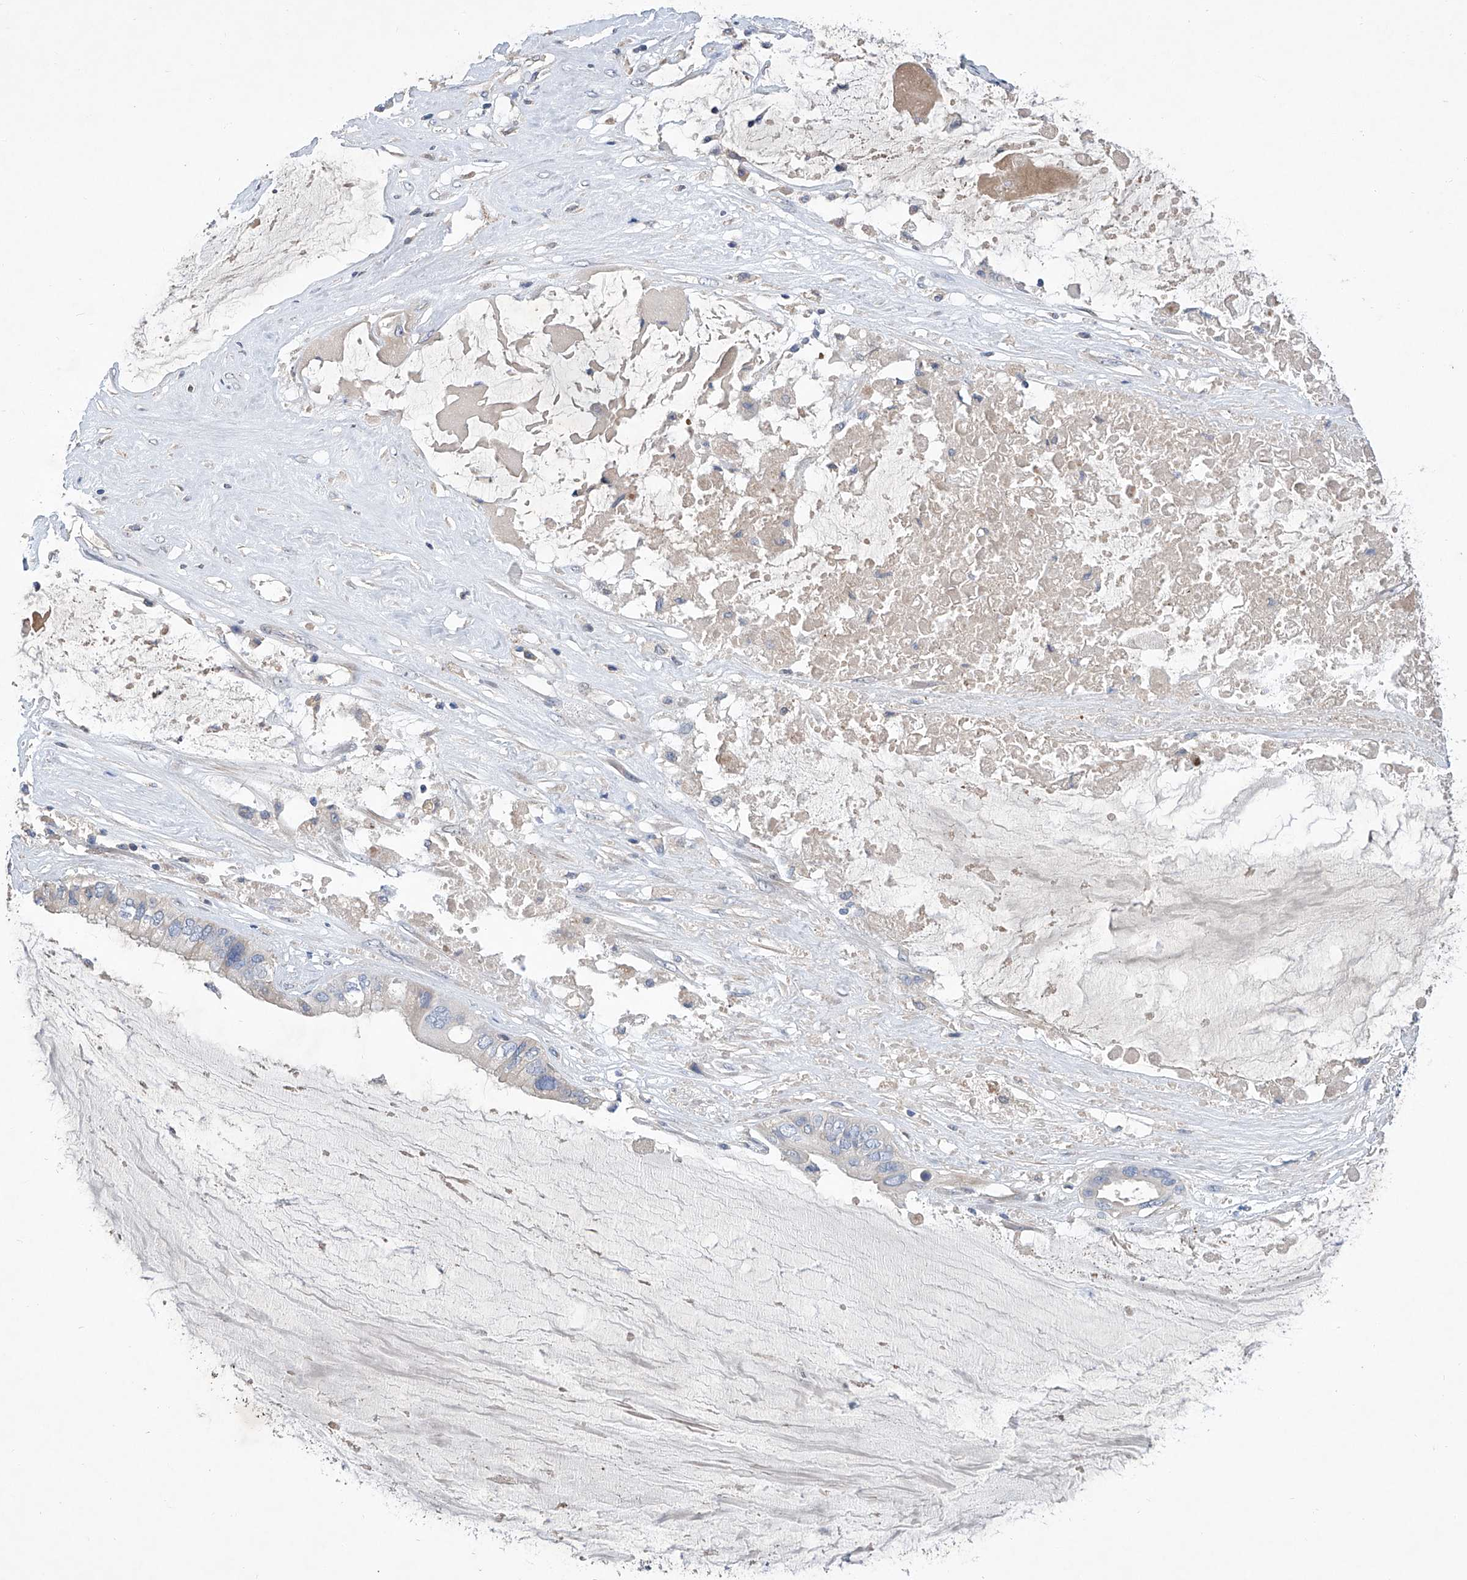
{"staining": {"intensity": "negative", "quantity": "none", "location": "none"}, "tissue": "ovarian cancer", "cell_type": "Tumor cells", "image_type": "cancer", "snomed": [{"axis": "morphology", "description": "Cystadenocarcinoma, mucinous, NOS"}, {"axis": "topography", "description": "Ovary"}], "caption": "Mucinous cystadenocarcinoma (ovarian) was stained to show a protein in brown. There is no significant expression in tumor cells. (DAB IHC, high magnification).", "gene": "GPT", "patient": {"sex": "female", "age": 80}}